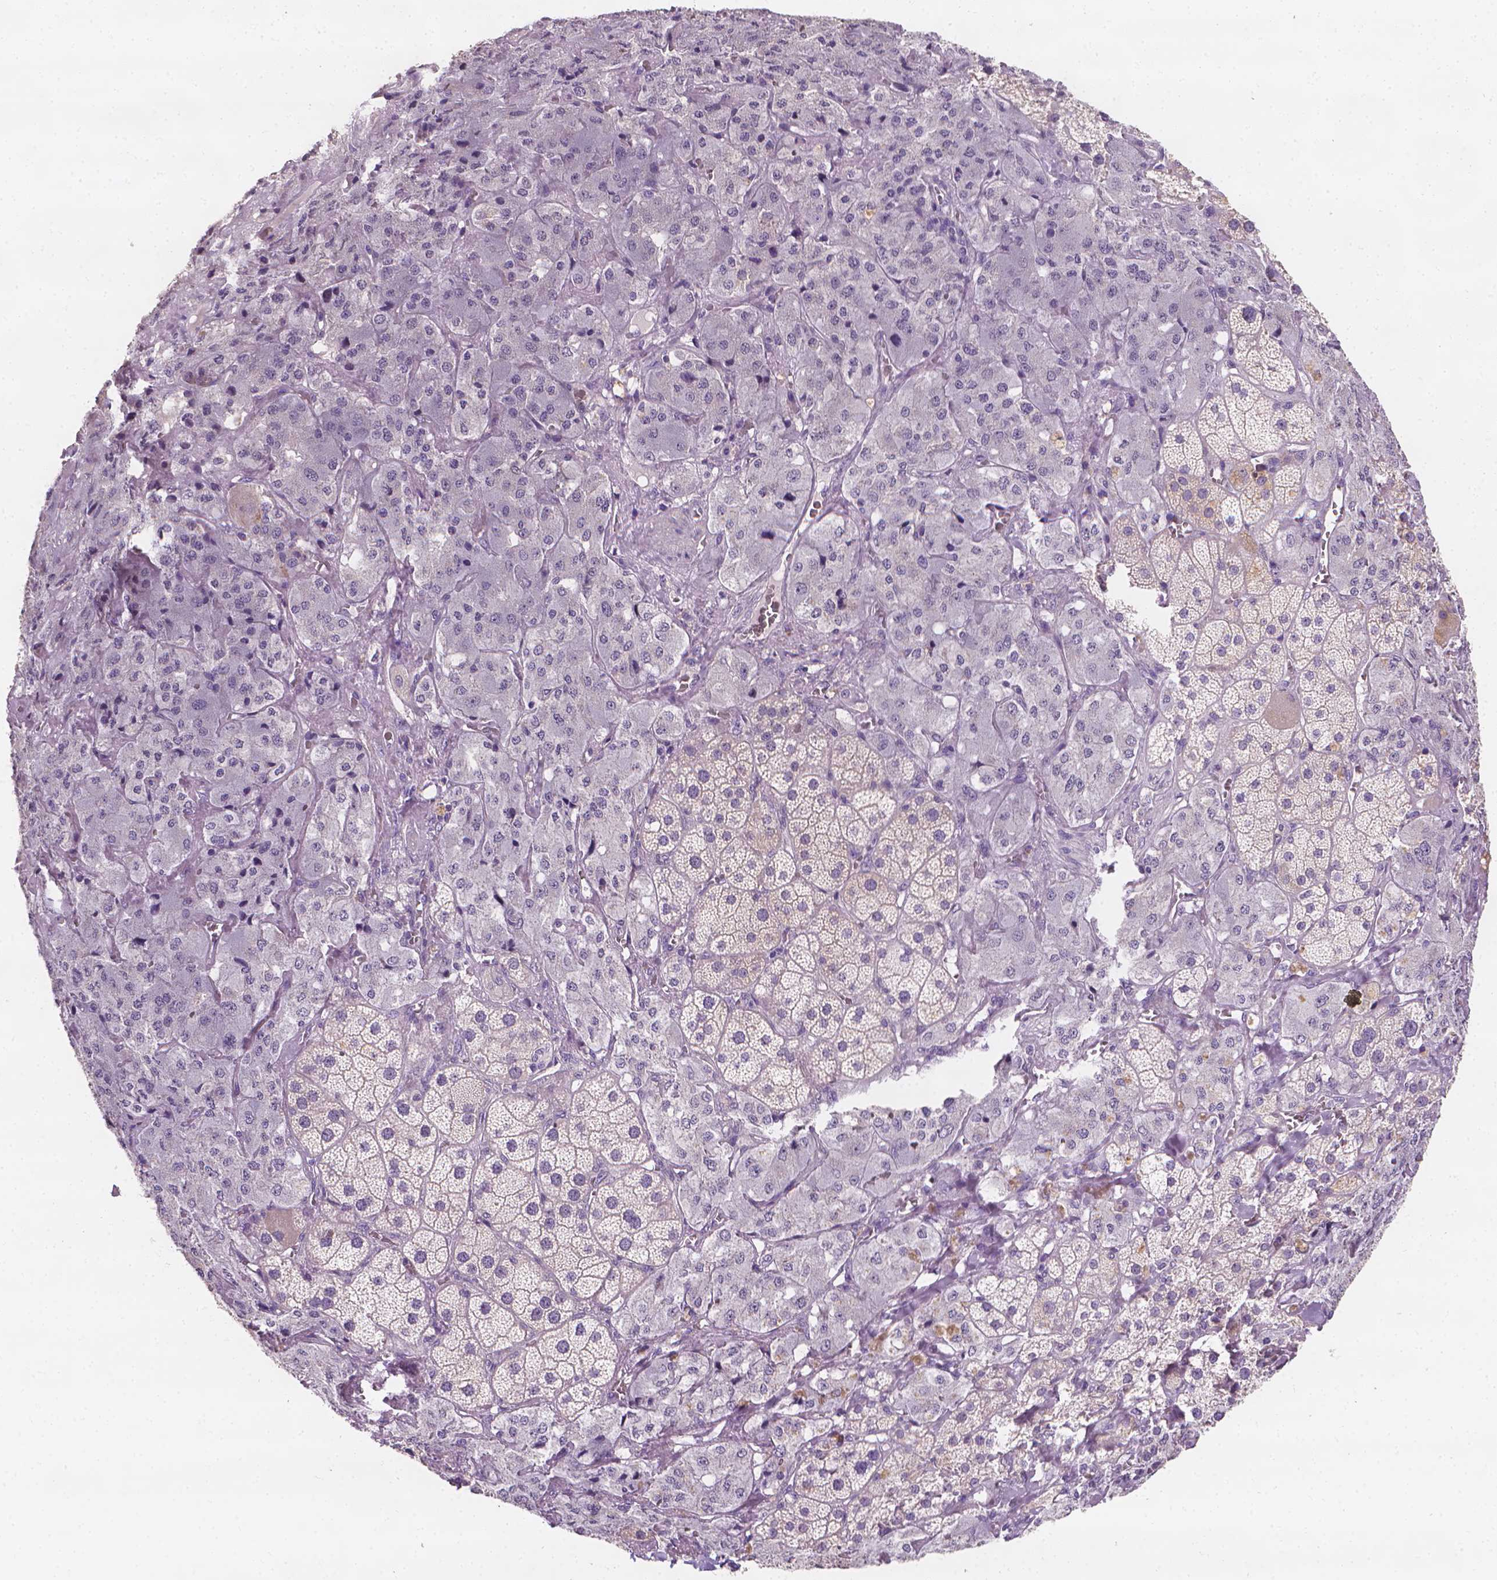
{"staining": {"intensity": "weak", "quantity": "<25%", "location": "cytoplasmic/membranous"}, "tissue": "adrenal gland", "cell_type": "Glandular cells", "image_type": "normal", "snomed": [{"axis": "morphology", "description": "Normal tissue, NOS"}, {"axis": "topography", "description": "Adrenal gland"}], "caption": "This is an immunohistochemistry (IHC) micrograph of normal adrenal gland. There is no staining in glandular cells.", "gene": "FASN", "patient": {"sex": "male", "age": 57}}